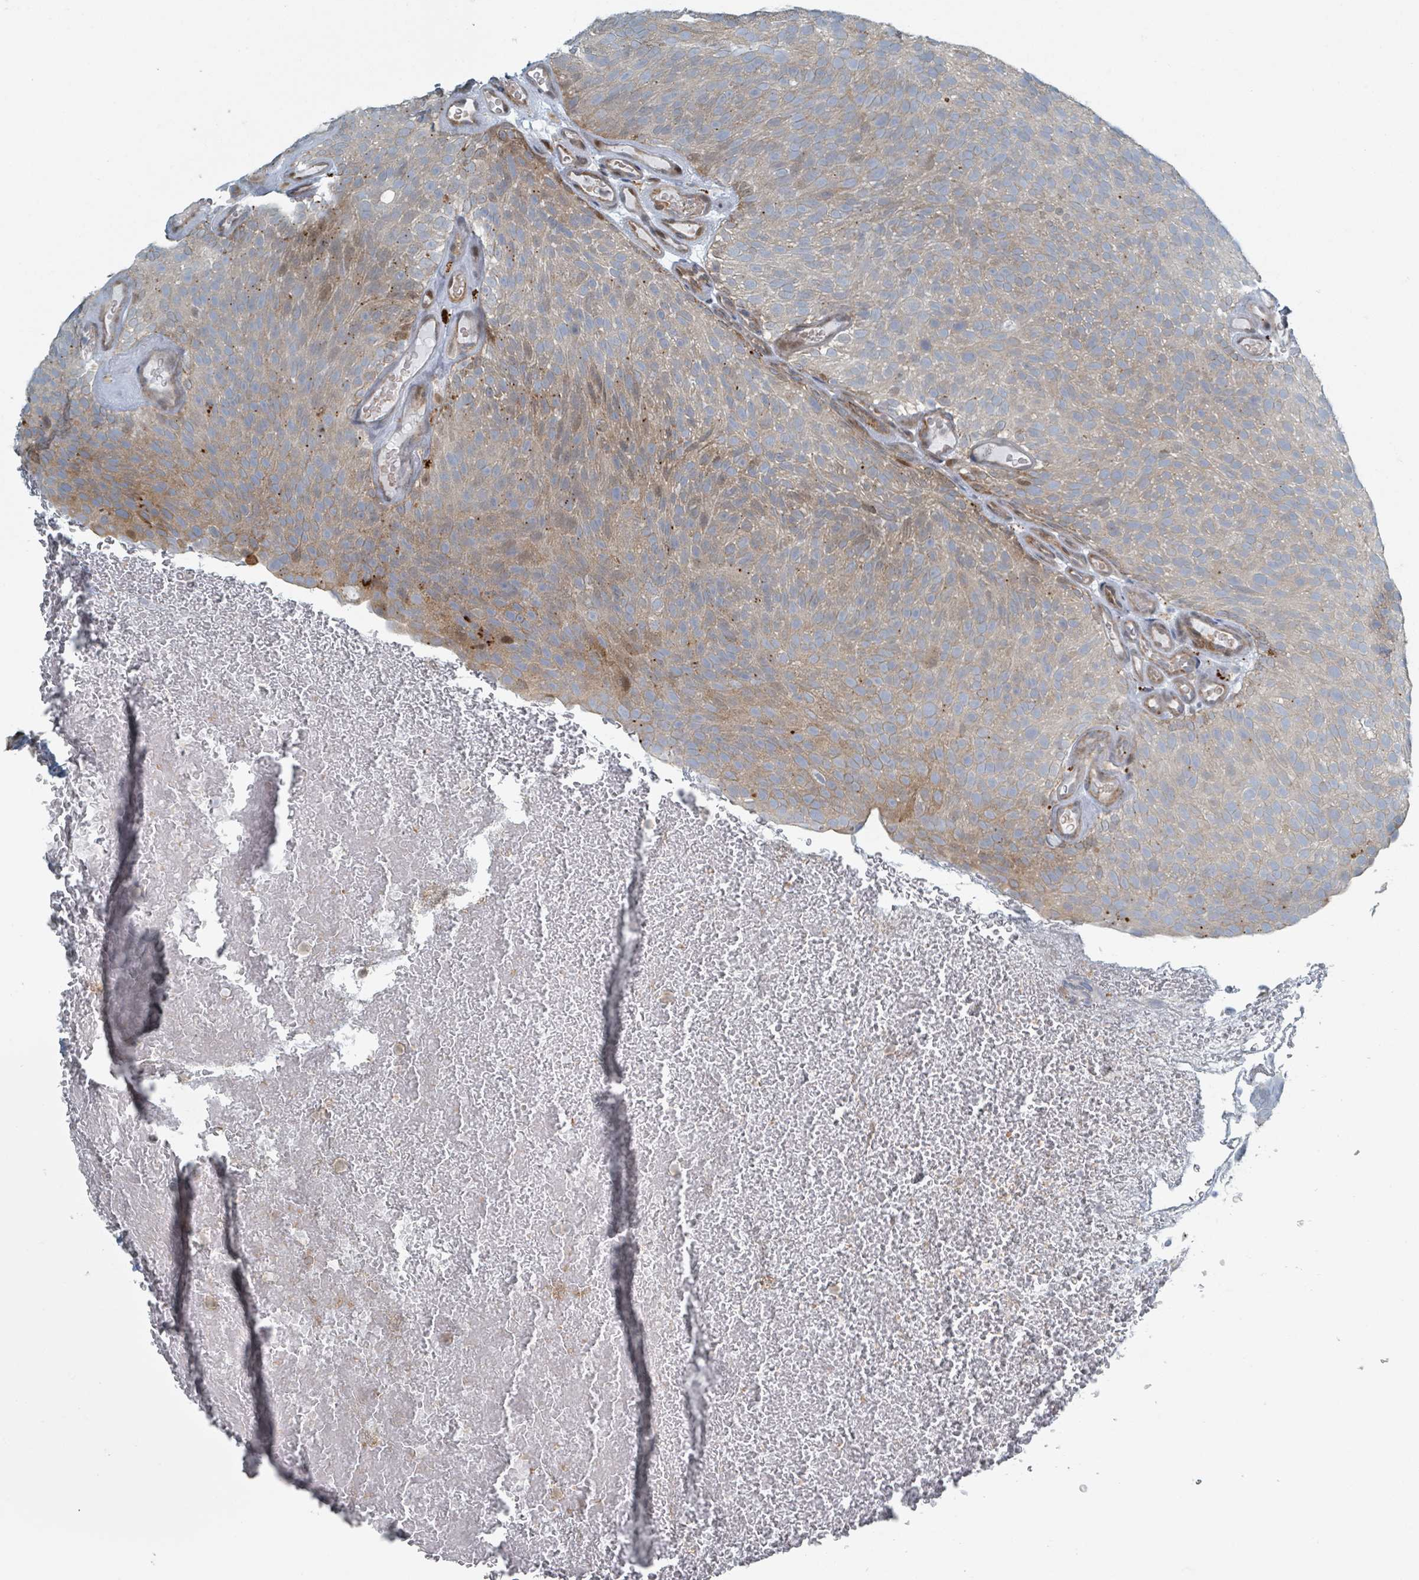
{"staining": {"intensity": "moderate", "quantity": ">75%", "location": "cytoplasmic/membranous"}, "tissue": "urothelial cancer", "cell_type": "Tumor cells", "image_type": "cancer", "snomed": [{"axis": "morphology", "description": "Urothelial carcinoma, Low grade"}, {"axis": "topography", "description": "Urinary bladder"}], "caption": "Tumor cells demonstrate medium levels of moderate cytoplasmic/membranous positivity in approximately >75% of cells in human urothelial carcinoma (low-grade).", "gene": "RHPN2", "patient": {"sex": "male", "age": 78}}